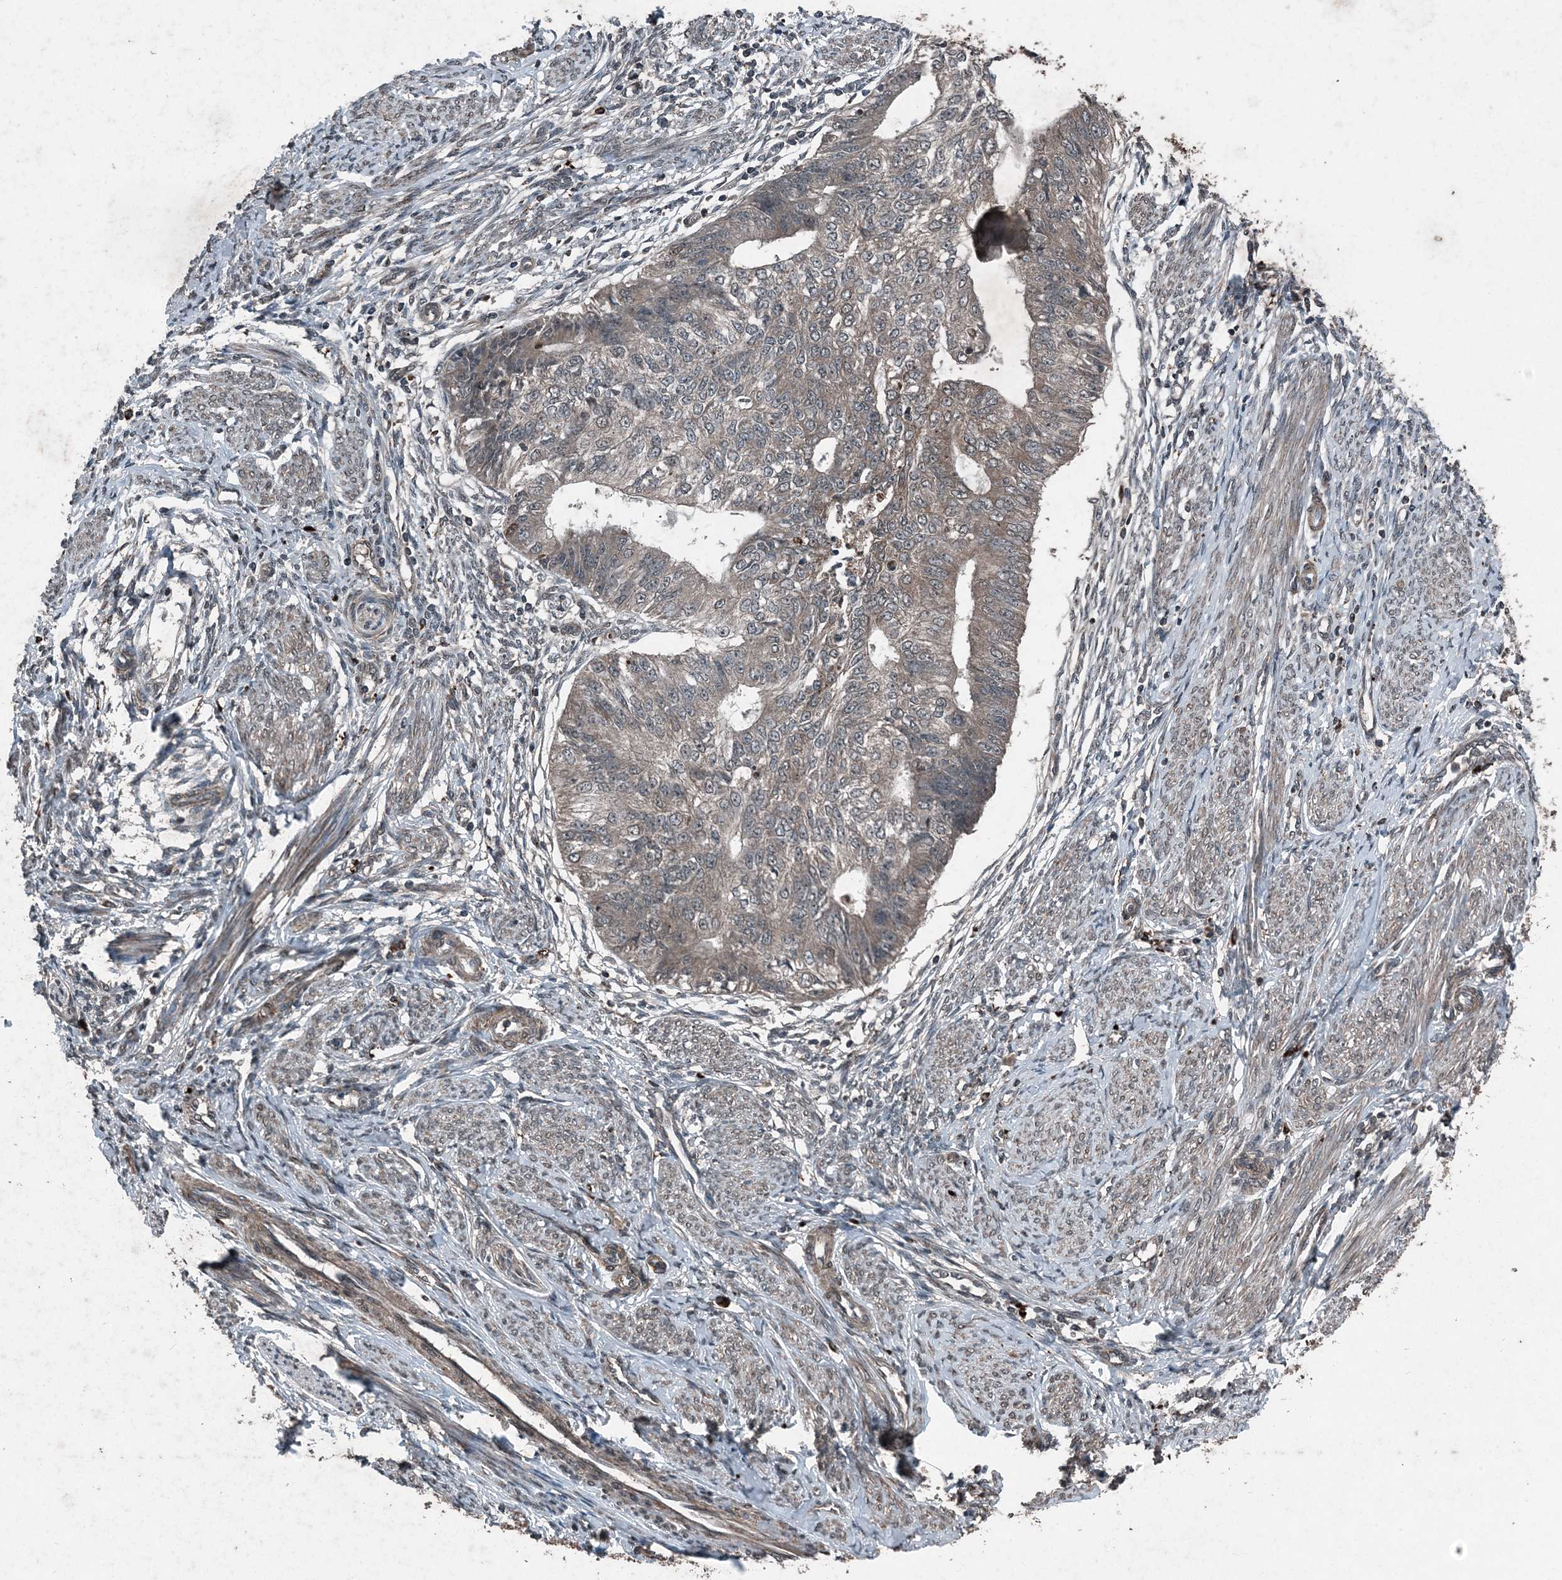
{"staining": {"intensity": "negative", "quantity": "none", "location": "none"}, "tissue": "endometrial cancer", "cell_type": "Tumor cells", "image_type": "cancer", "snomed": [{"axis": "morphology", "description": "Adenocarcinoma, NOS"}, {"axis": "topography", "description": "Endometrium"}], "caption": "IHC photomicrograph of neoplastic tissue: endometrial adenocarcinoma stained with DAB (3,3'-diaminobenzidine) demonstrates no significant protein positivity in tumor cells.", "gene": "CFL1", "patient": {"sex": "female", "age": 32}}